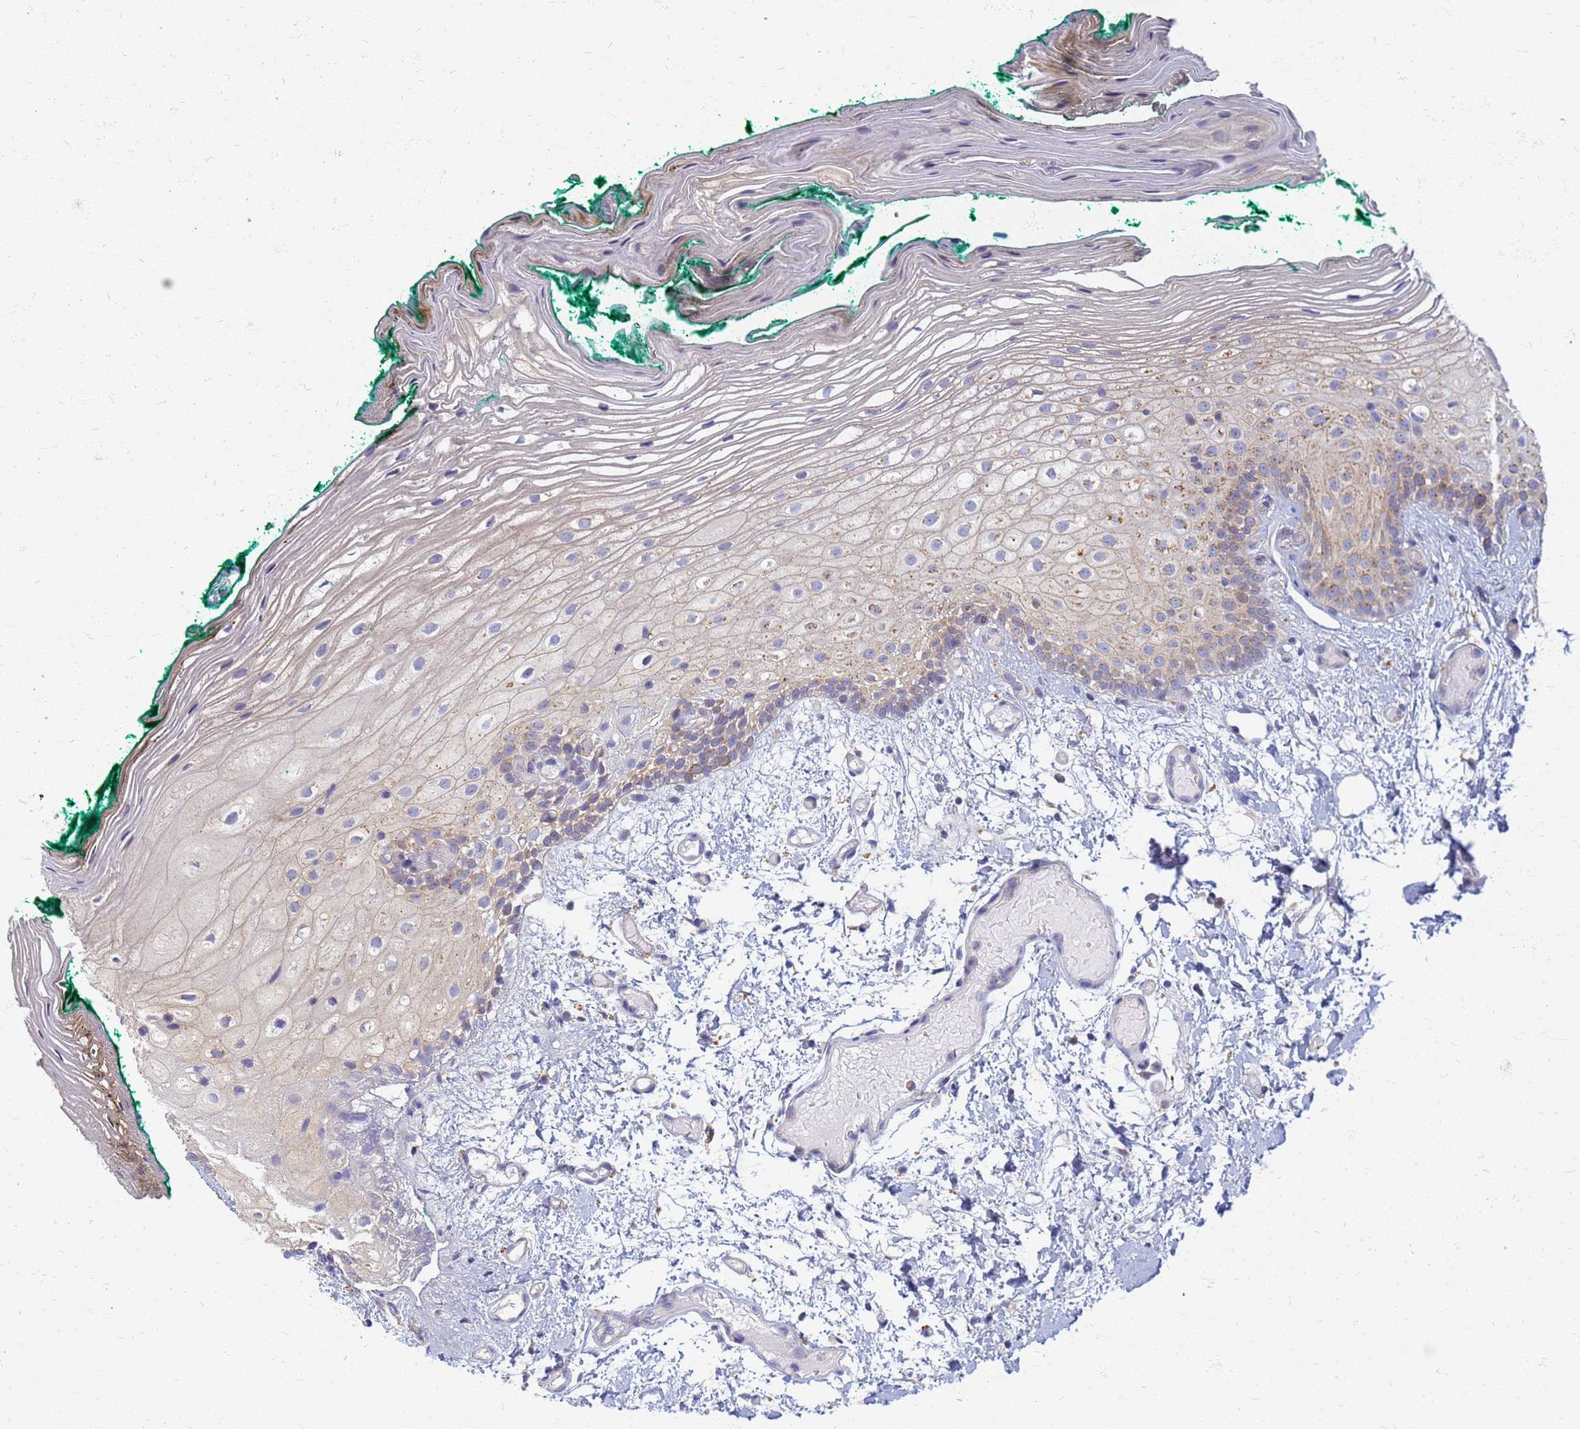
{"staining": {"intensity": "weak", "quantity": "25%-75%", "location": "cytoplasmic/membranous"}, "tissue": "oral mucosa", "cell_type": "Squamous epithelial cells", "image_type": "normal", "snomed": [{"axis": "morphology", "description": "Normal tissue, NOS"}, {"axis": "morphology", "description": "Relapse melanoma"}, {"axis": "topography", "description": "Oral tissue"}], "caption": "This micrograph reveals unremarkable oral mucosa stained with IHC to label a protein in brown. The cytoplasmic/membranous of squamous epithelial cells show weak positivity for the protein. Nuclei are counter-stained blue.", "gene": "EEA1", "patient": {"sex": "female", "age": 83}}